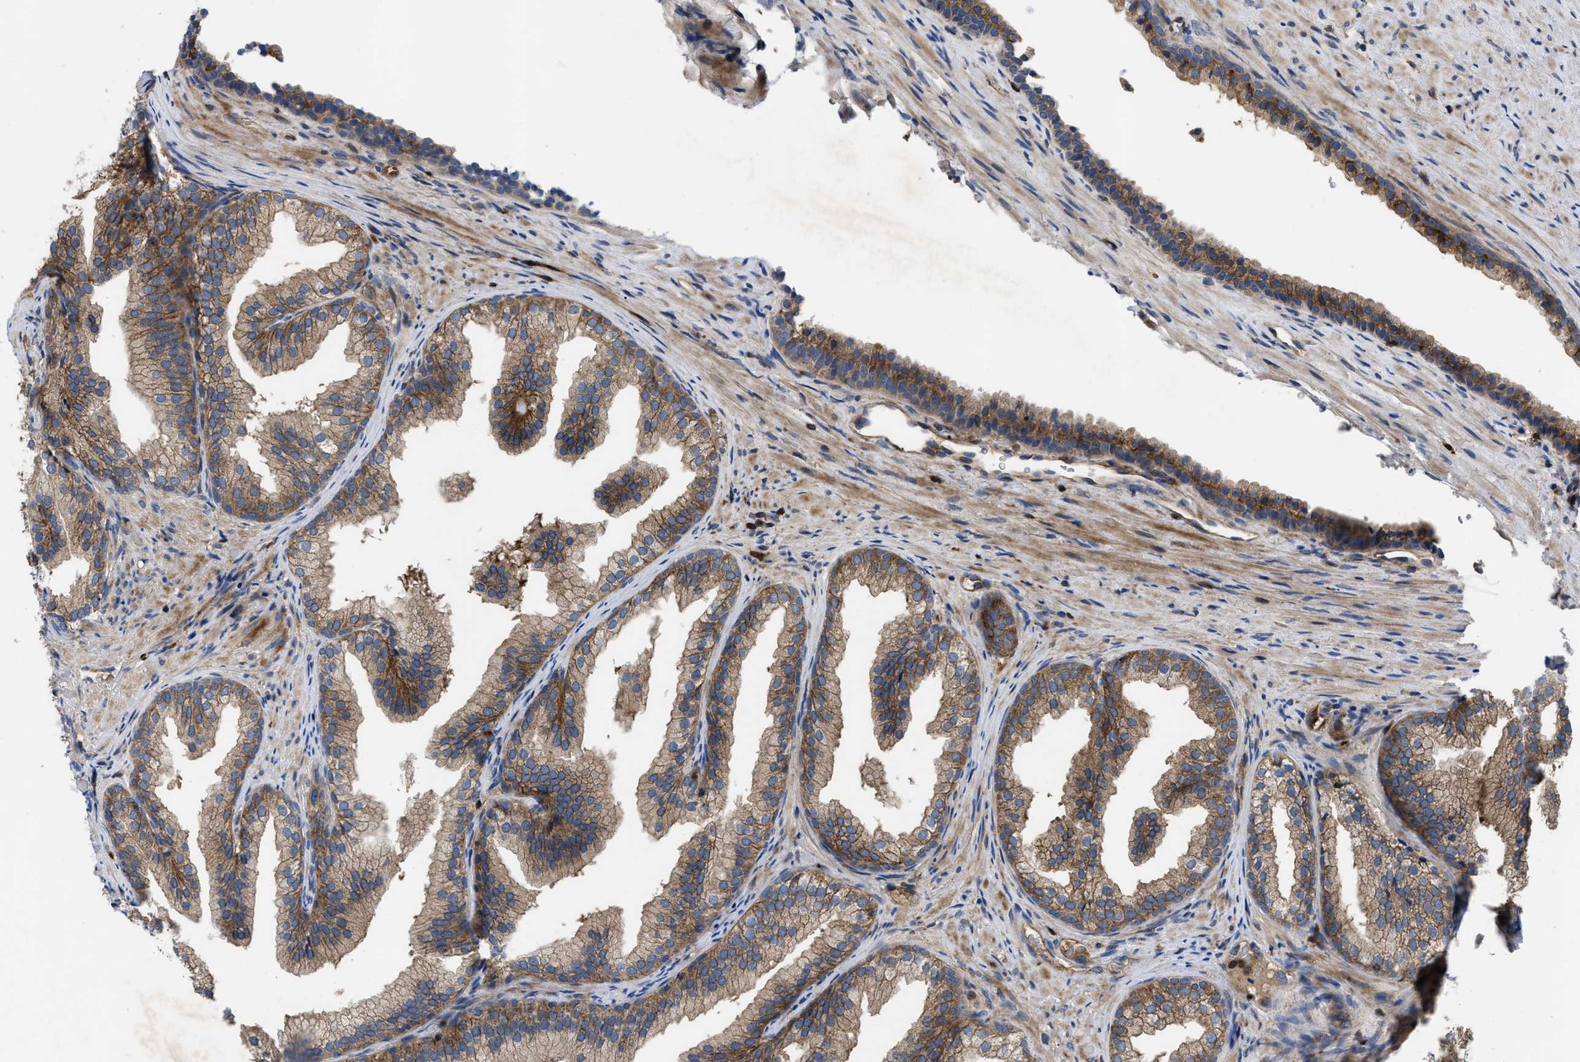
{"staining": {"intensity": "moderate", "quantity": ">75%", "location": "cytoplasmic/membranous"}, "tissue": "prostate", "cell_type": "Glandular cells", "image_type": "normal", "snomed": [{"axis": "morphology", "description": "Normal tissue, NOS"}, {"axis": "topography", "description": "Prostate"}], "caption": "Protein staining by immunohistochemistry reveals moderate cytoplasmic/membranous staining in approximately >75% of glandular cells in unremarkable prostate.", "gene": "YBEY", "patient": {"sex": "male", "age": 76}}